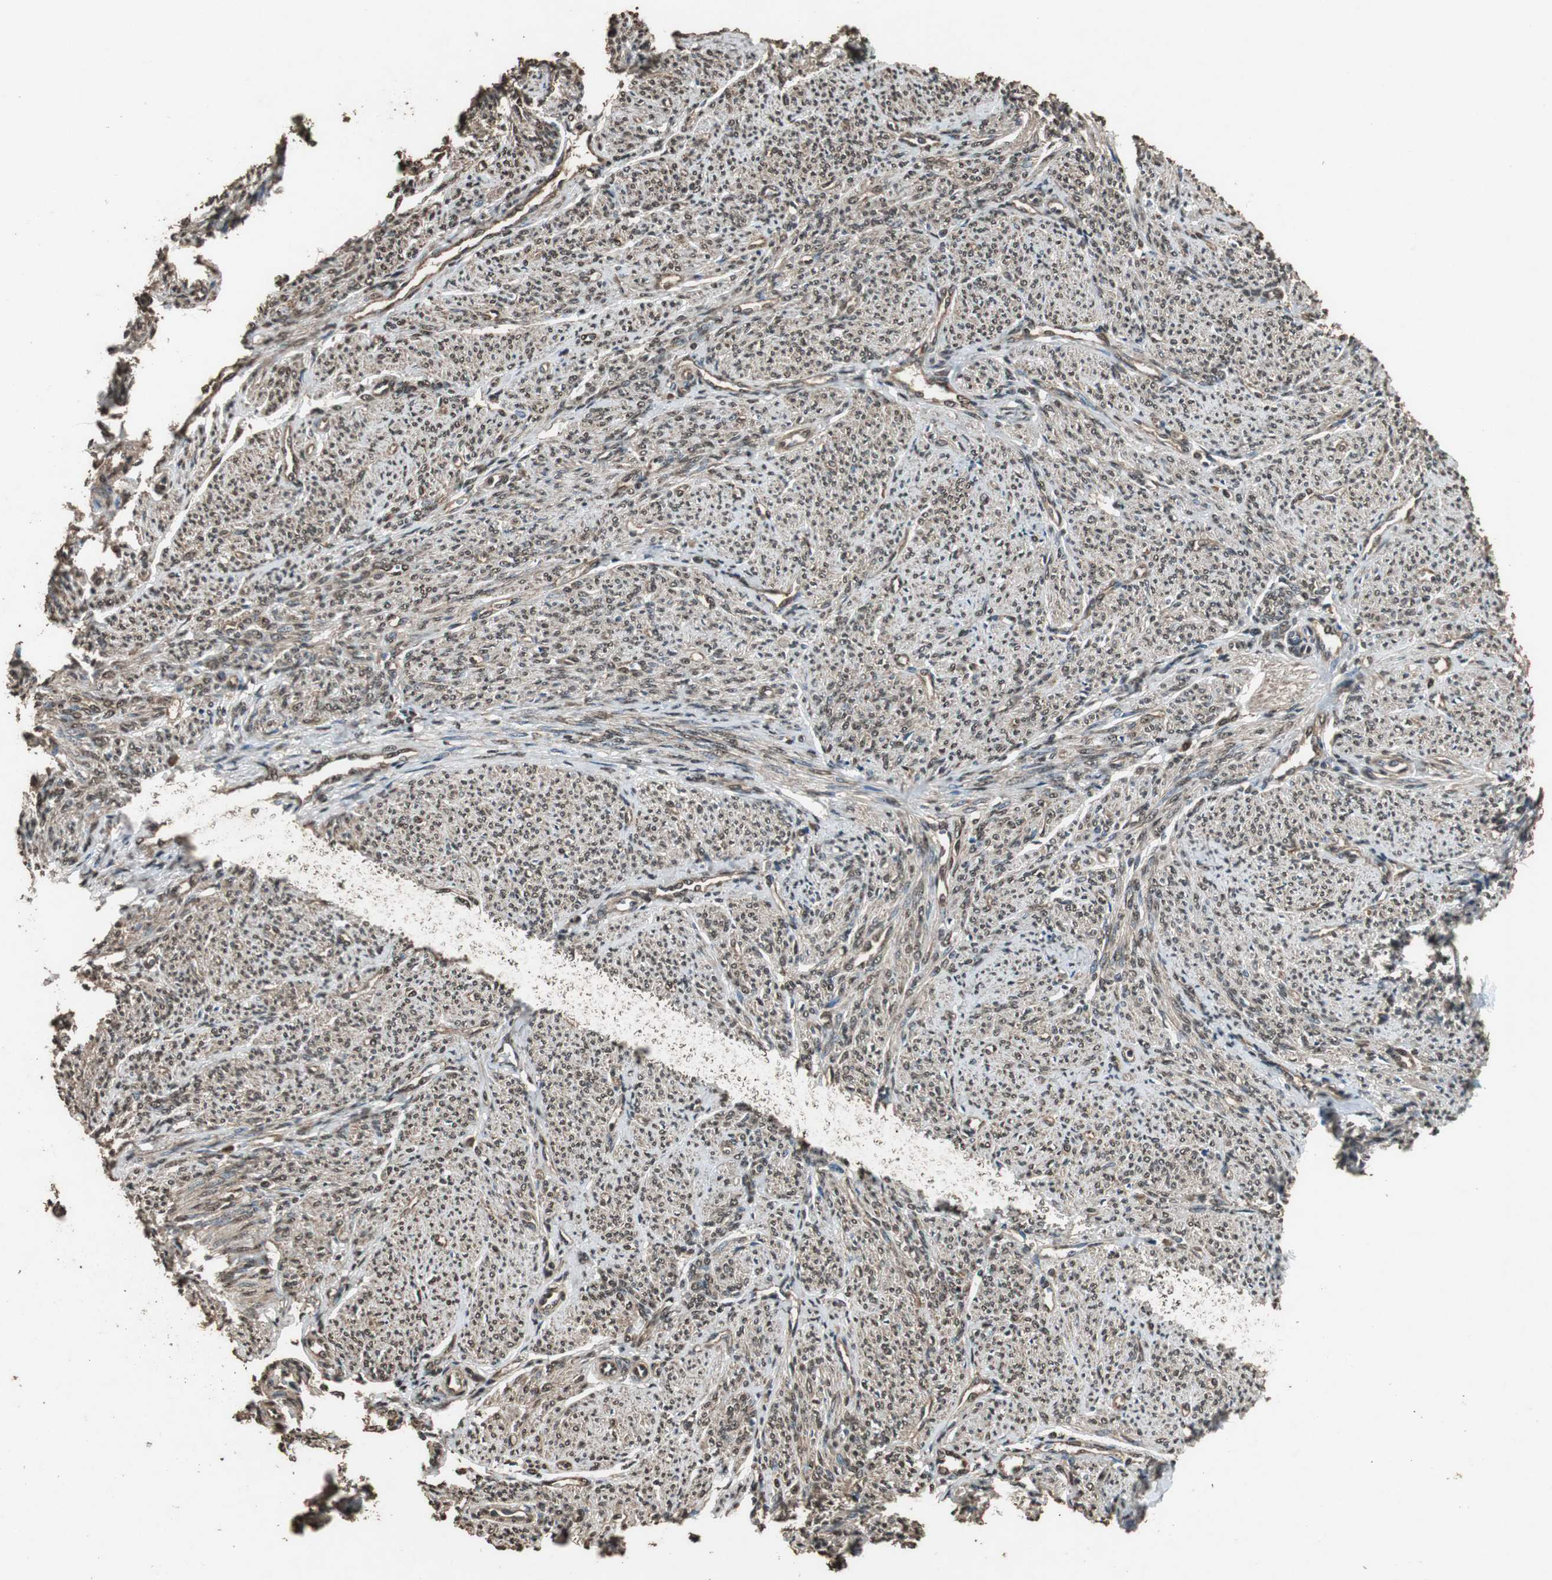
{"staining": {"intensity": "moderate", "quantity": ">75%", "location": "cytoplasmic/membranous,nuclear"}, "tissue": "smooth muscle", "cell_type": "Smooth muscle cells", "image_type": "normal", "snomed": [{"axis": "morphology", "description": "Normal tissue, NOS"}, {"axis": "topography", "description": "Smooth muscle"}], "caption": "Protein staining by IHC exhibits moderate cytoplasmic/membranous,nuclear expression in about >75% of smooth muscle cells in normal smooth muscle.", "gene": "PPP1R13B", "patient": {"sex": "female", "age": 65}}